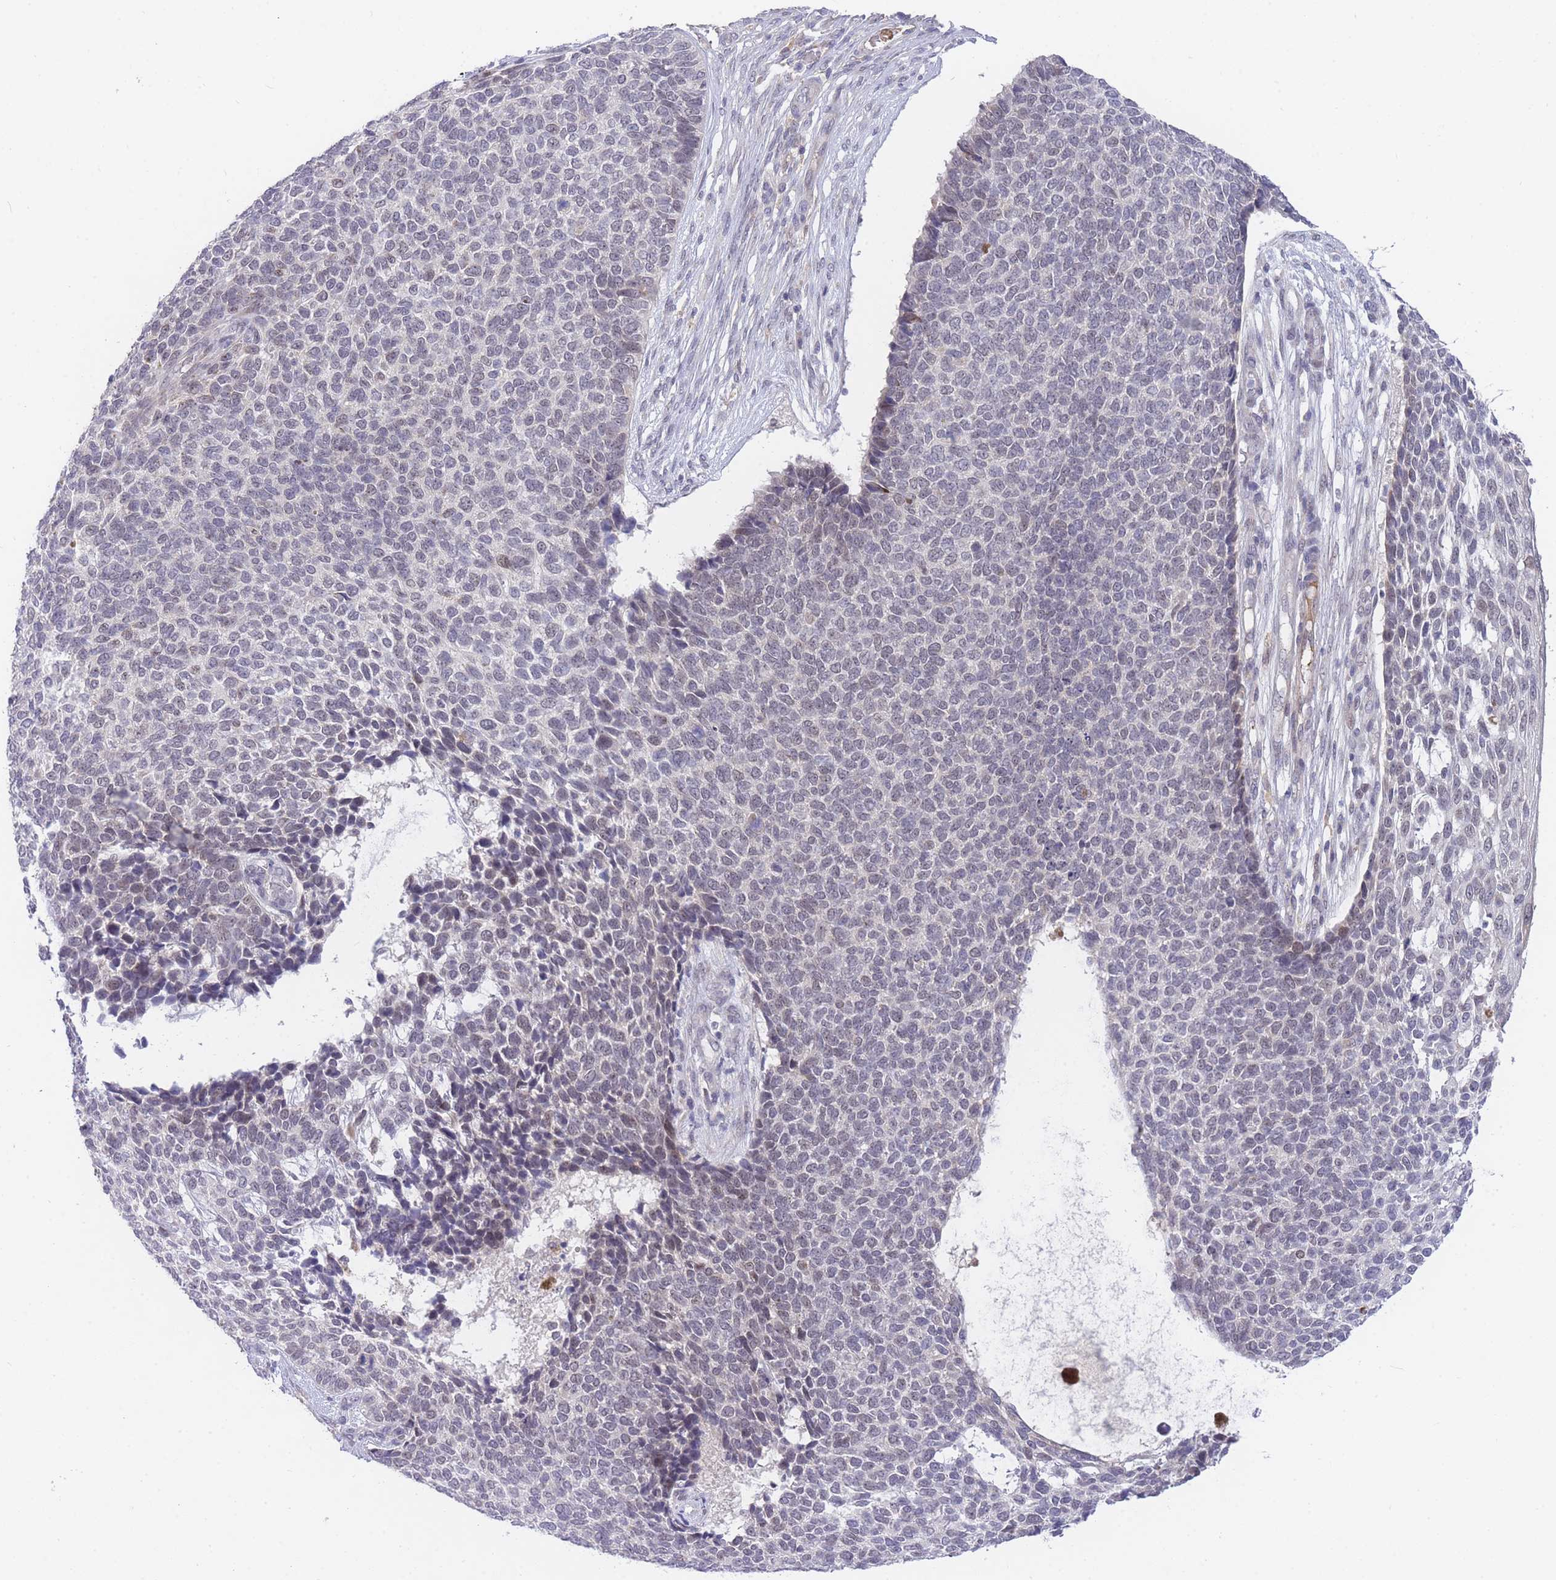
{"staining": {"intensity": "negative", "quantity": "none", "location": "none"}, "tissue": "skin cancer", "cell_type": "Tumor cells", "image_type": "cancer", "snomed": [{"axis": "morphology", "description": "Basal cell carcinoma"}, {"axis": "topography", "description": "Skin"}], "caption": "IHC histopathology image of human skin basal cell carcinoma stained for a protein (brown), which displays no positivity in tumor cells. (Brightfield microscopy of DAB (3,3'-diaminobenzidine) immunohistochemistry at high magnification).", "gene": "SLC25A33", "patient": {"sex": "female", "age": 84}}